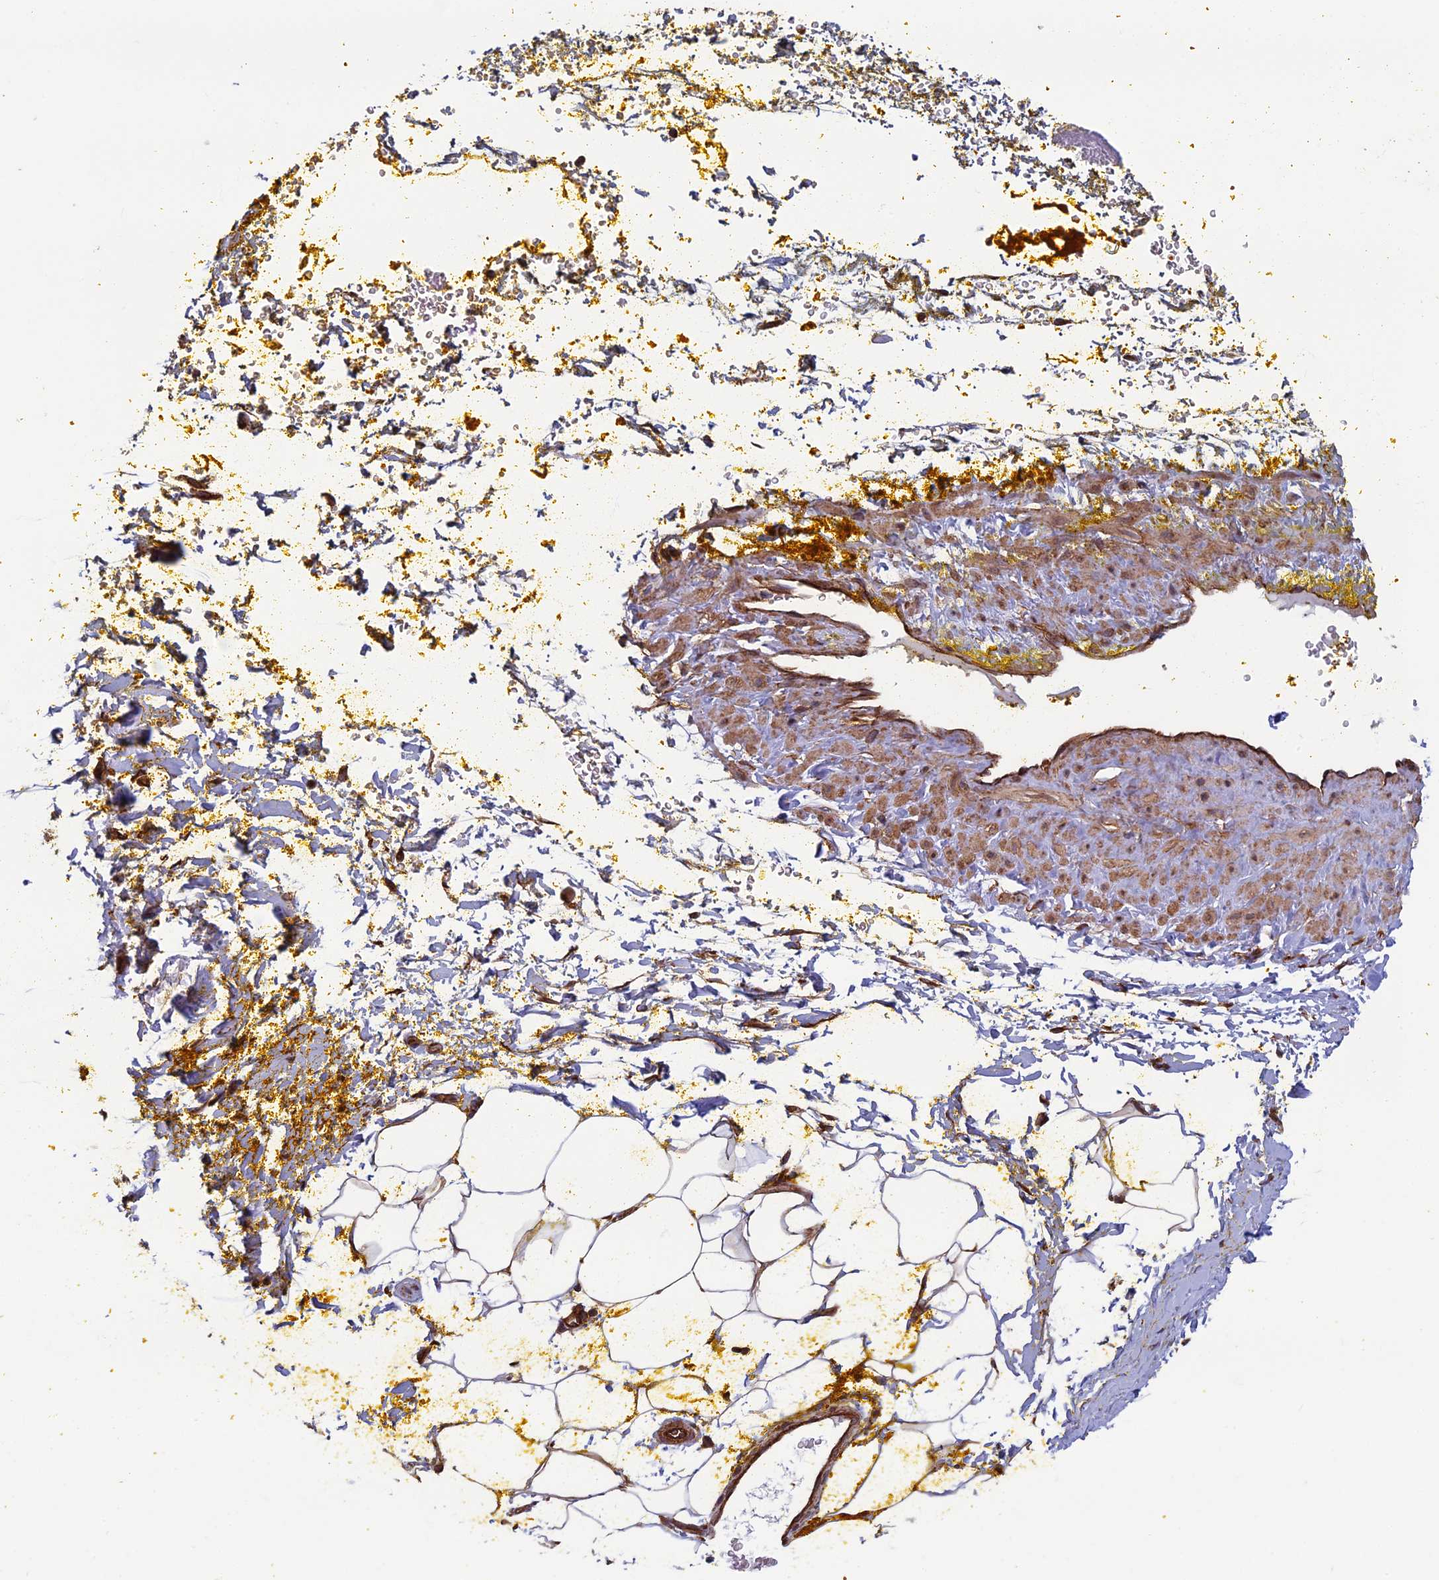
{"staining": {"intensity": "moderate", "quantity": ">75%", "location": "cytoplasmic/membranous"}, "tissue": "adipose tissue", "cell_type": "Adipocytes", "image_type": "normal", "snomed": [{"axis": "morphology", "description": "Normal tissue, NOS"}, {"axis": "morphology", "description": "Adenocarcinoma, Low grade"}, {"axis": "topography", "description": "Prostate"}, {"axis": "topography", "description": "Peripheral nerve tissue"}], "caption": "Immunohistochemical staining of benign human adipose tissue exhibits medium levels of moderate cytoplasmic/membranous staining in about >75% of adipocytes. (IHC, brightfield microscopy, high magnification).", "gene": "CCDC8", "patient": {"sex": "male", "age": 63}}